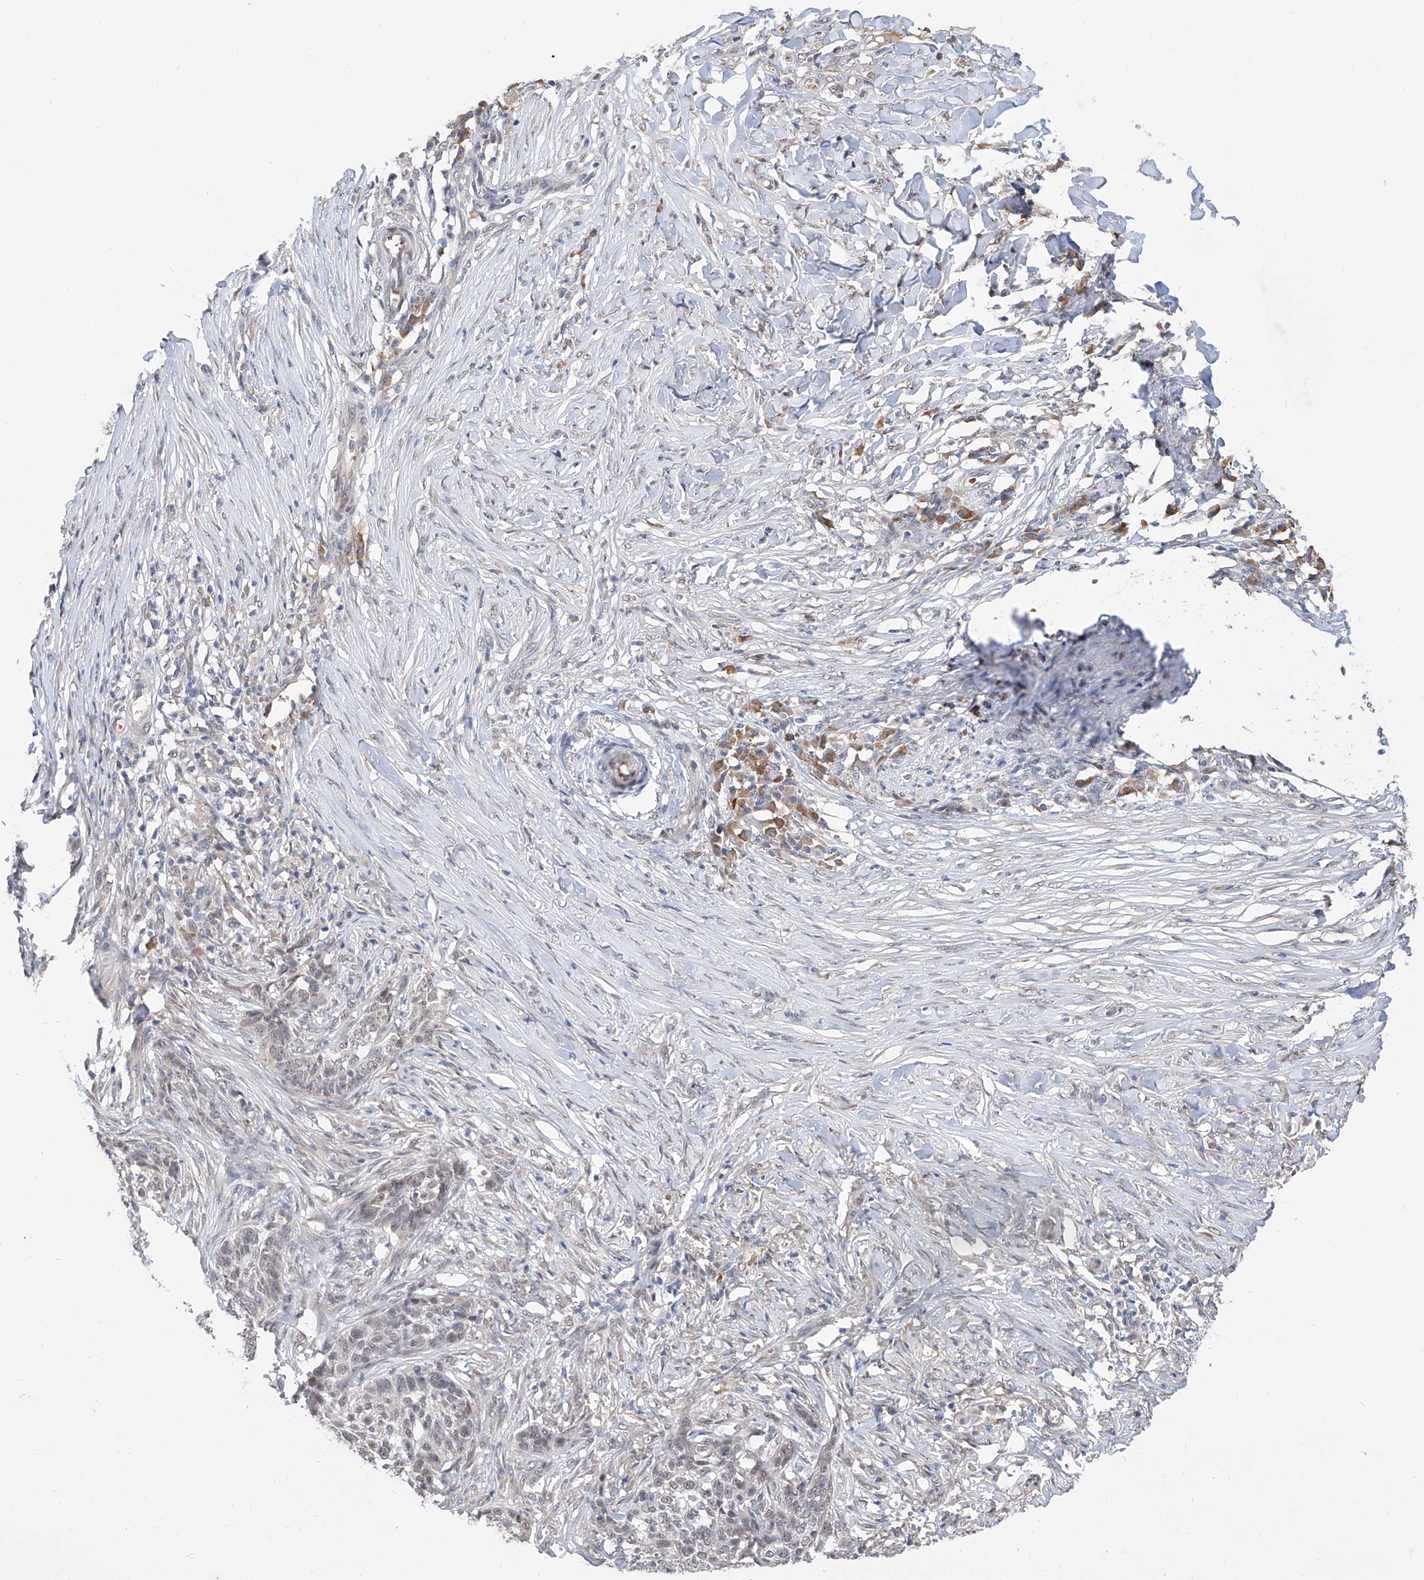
{"staining": {"intensity": "negative", "quantity": "none", "location": "none"}, "tissue": "skin cancer", "cell_type": "Tumor cells", "image_type": "cancer", "snomed": [{"axis": "morphology", "description": "Basal cell carcinoma"}, {"axis": "topography", "description": "Skin"}], "caption": "A high-resolution histopathology image shows immunohistochemistry (IHC) staining of skin cancer (basal cell carcinoma), which demonstrates no significant expression in tumor cells.", "gene": "CARMIL3", "patient": {"sex": "male", "age": 85}}